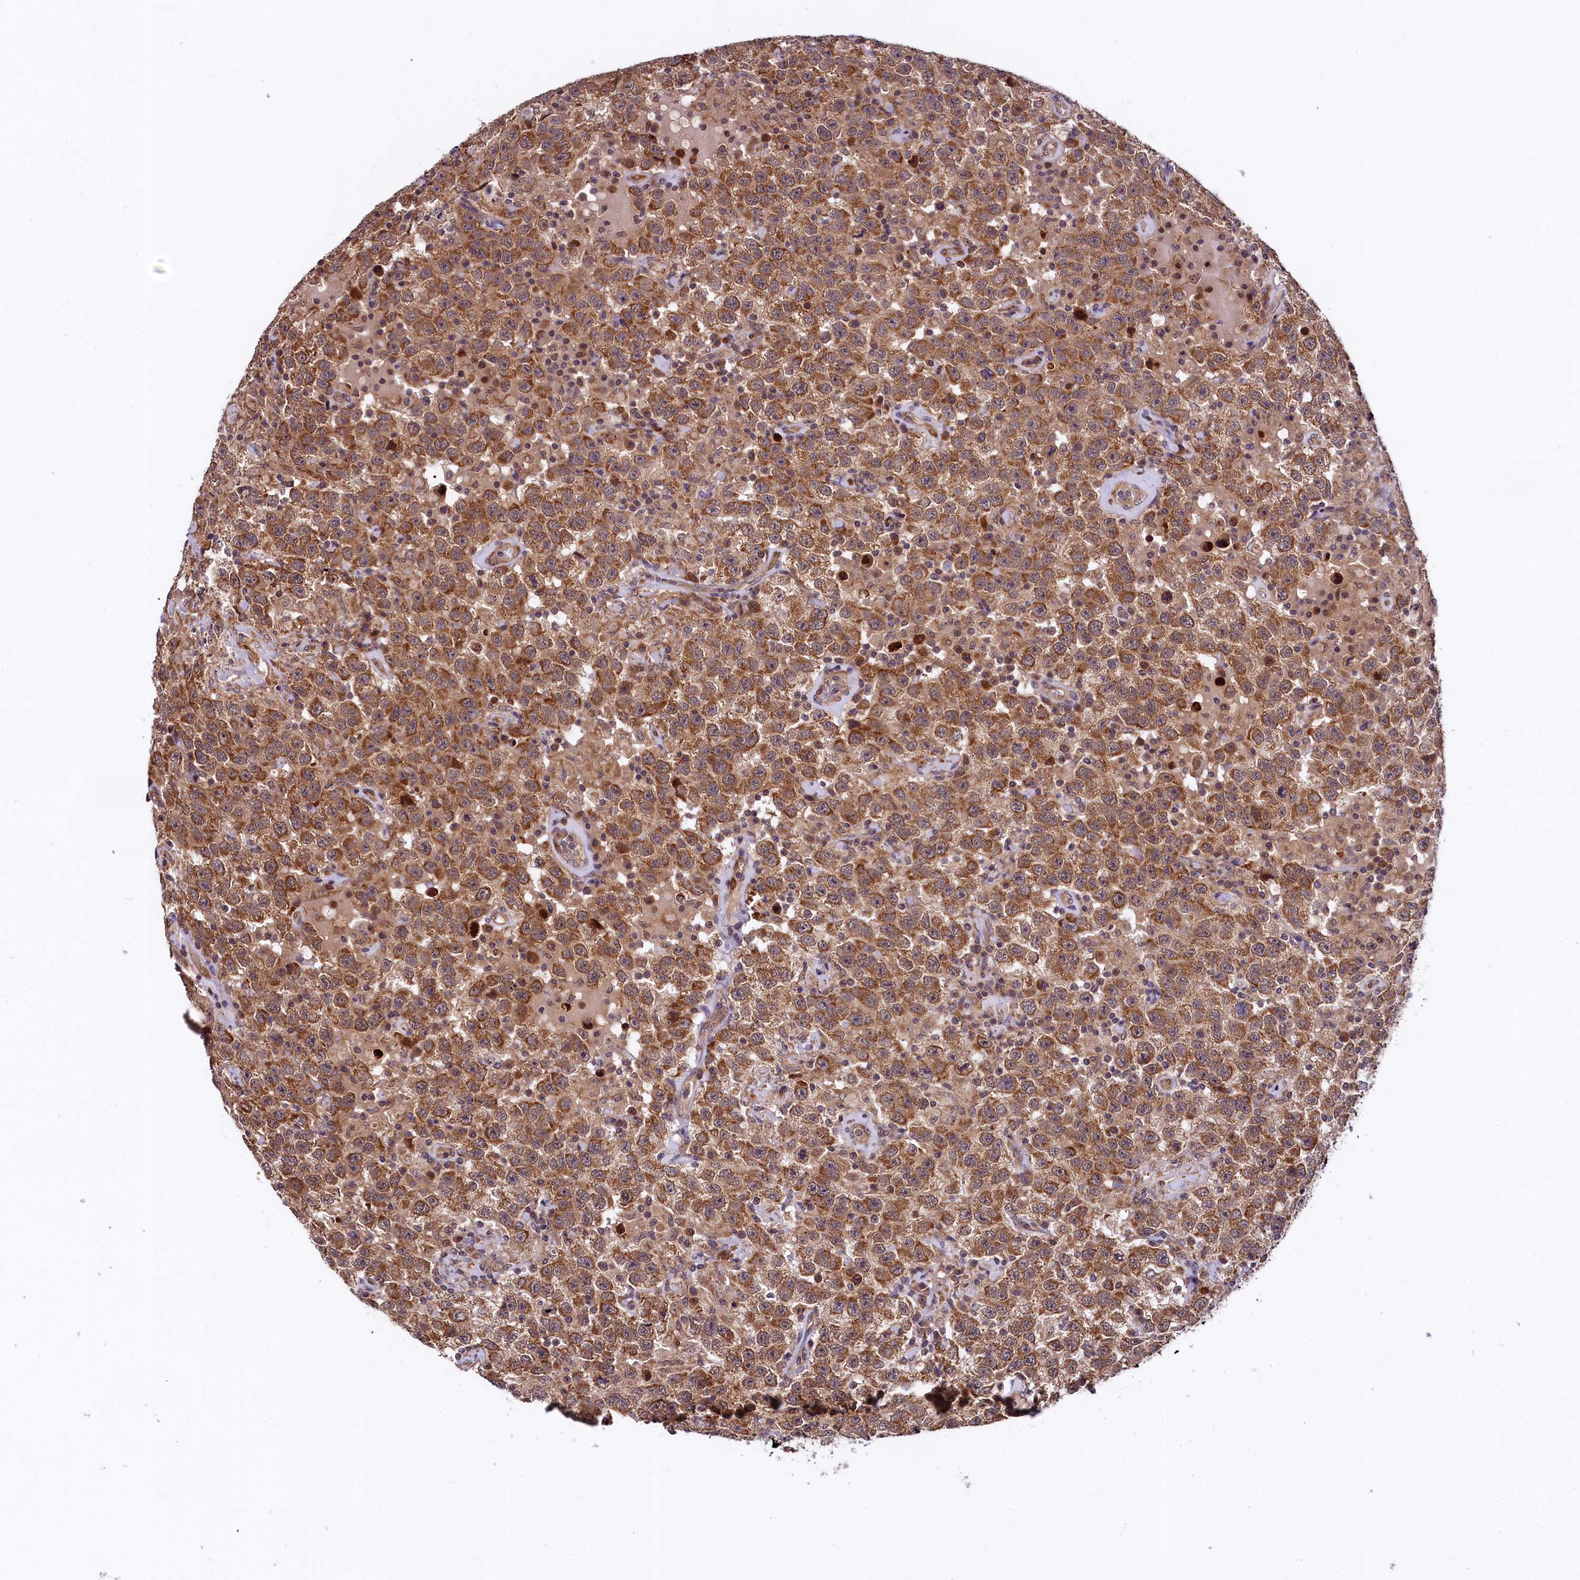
{"staining": {"intensity": "strong", "quantity": ">75%", "location": "cytoplasmic/membranous"}, "tissue": "testis cancer", "cell_type": "Tumor cells", "image_type": "cancer", "snomed": [{"axis": "morphology", "description": "Seminoma, NOS"}, {"axis": "topography", "description": "Testis"}], "caption": "A brown stain labels strong cytoplasmic/membranous expression of a protein in testis cancer (seminoma) tumor cells.", "gene": "DOHH", "patient": {"sex": "male", "age": 41}}